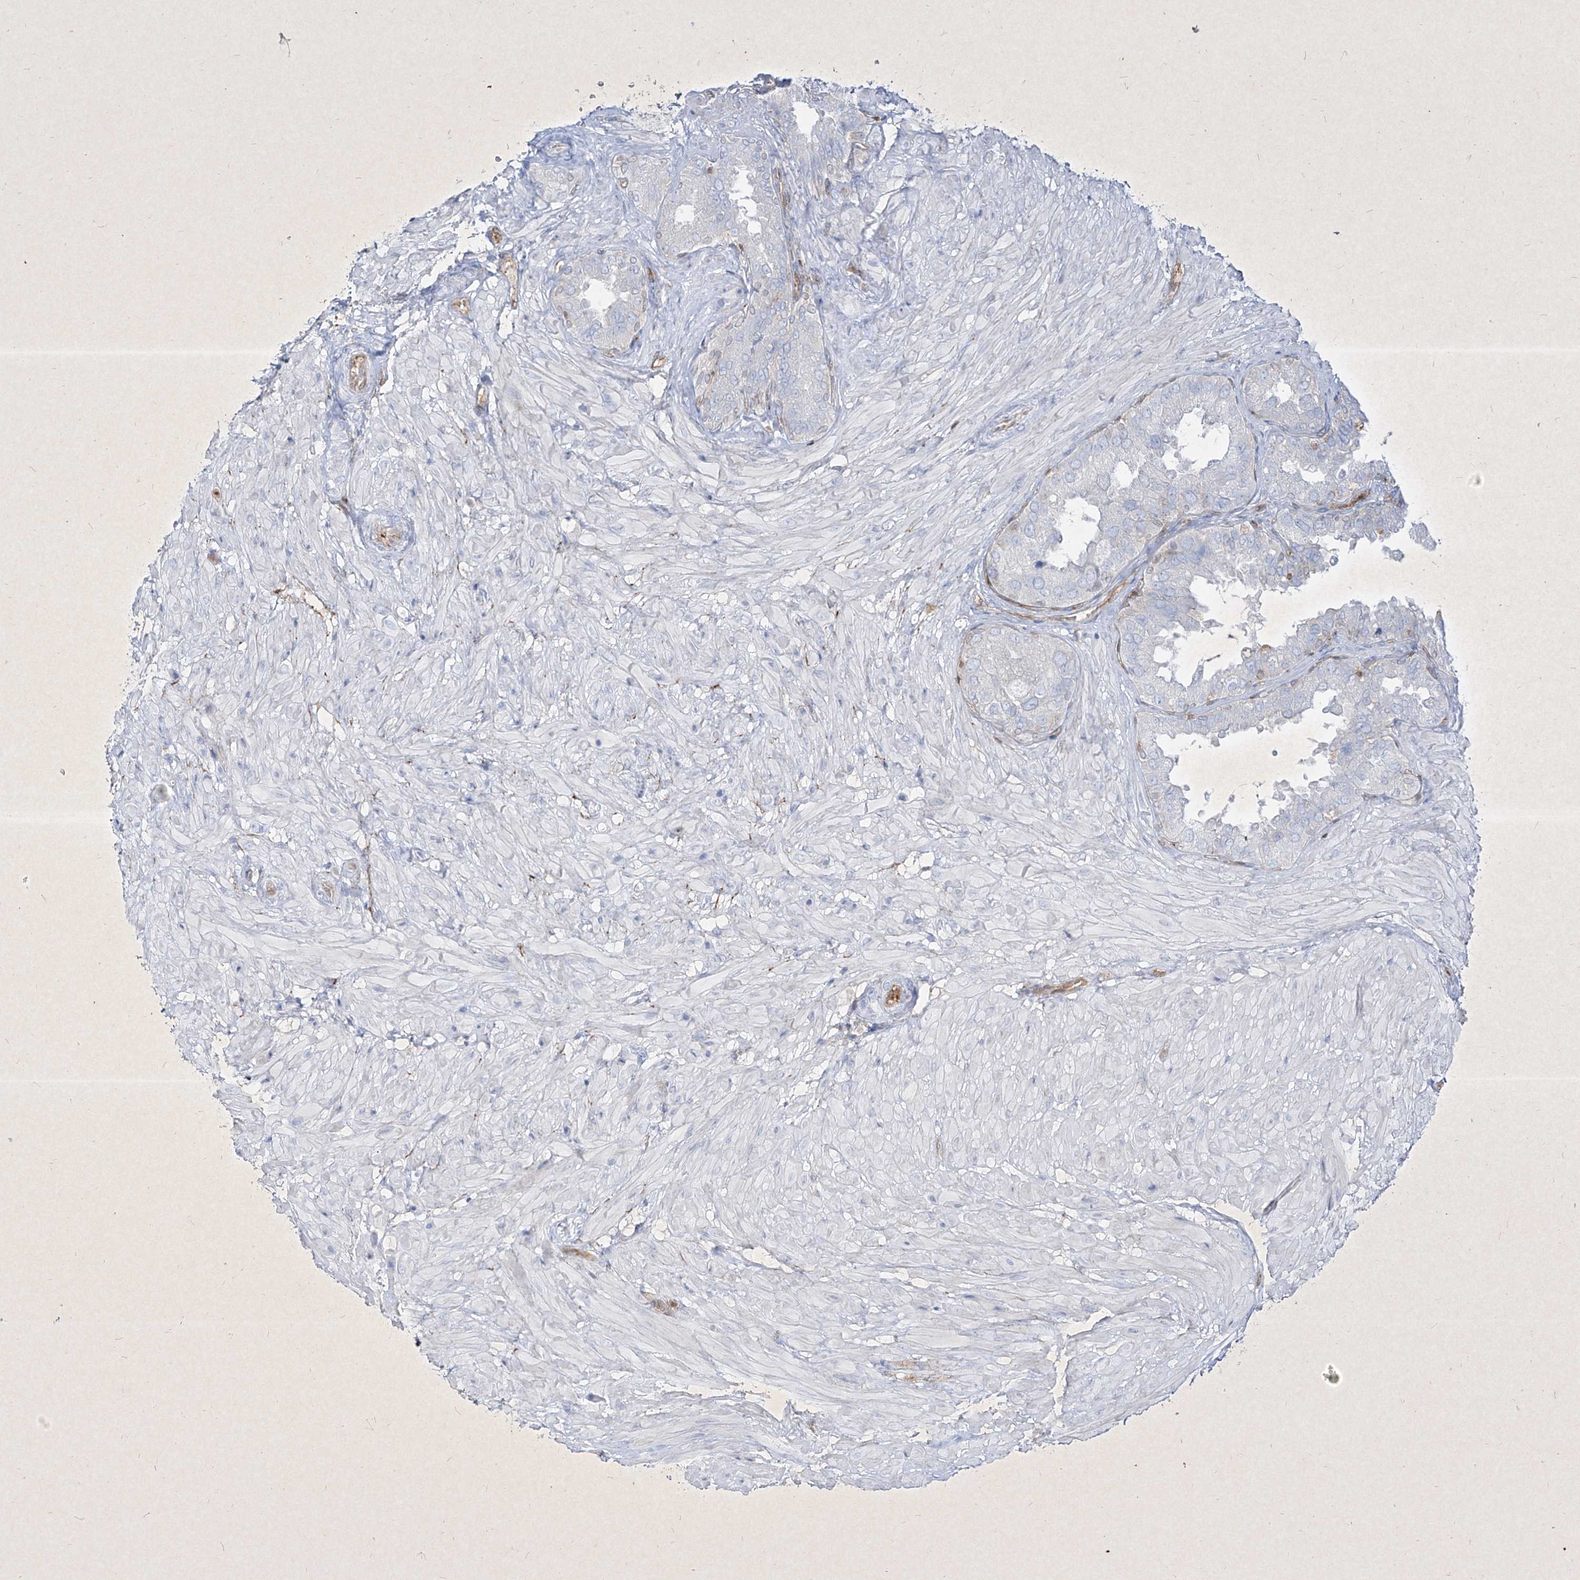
{"staining": {"intensity": "weak", "quantity": "<25%", "location": "cytoplasmic/membranous"}, "tissue": "seminal vesicle", "cell_type": "Glandular cells", "image_type": "normal", "snomed": [{"axis": "morphology", "description": "Normal tissue, NOS"}, {"axis": "topography", "description": "Seminal veicle"}, {"axis": "topography", "description": "Peripheral nerve tissue"}], "caption": "An image of seminal vesicle stained for a protein shows no brown staining in glandular cells.", "gene": "PSMB10", "patient": {"sex": "male", "age": 63}}